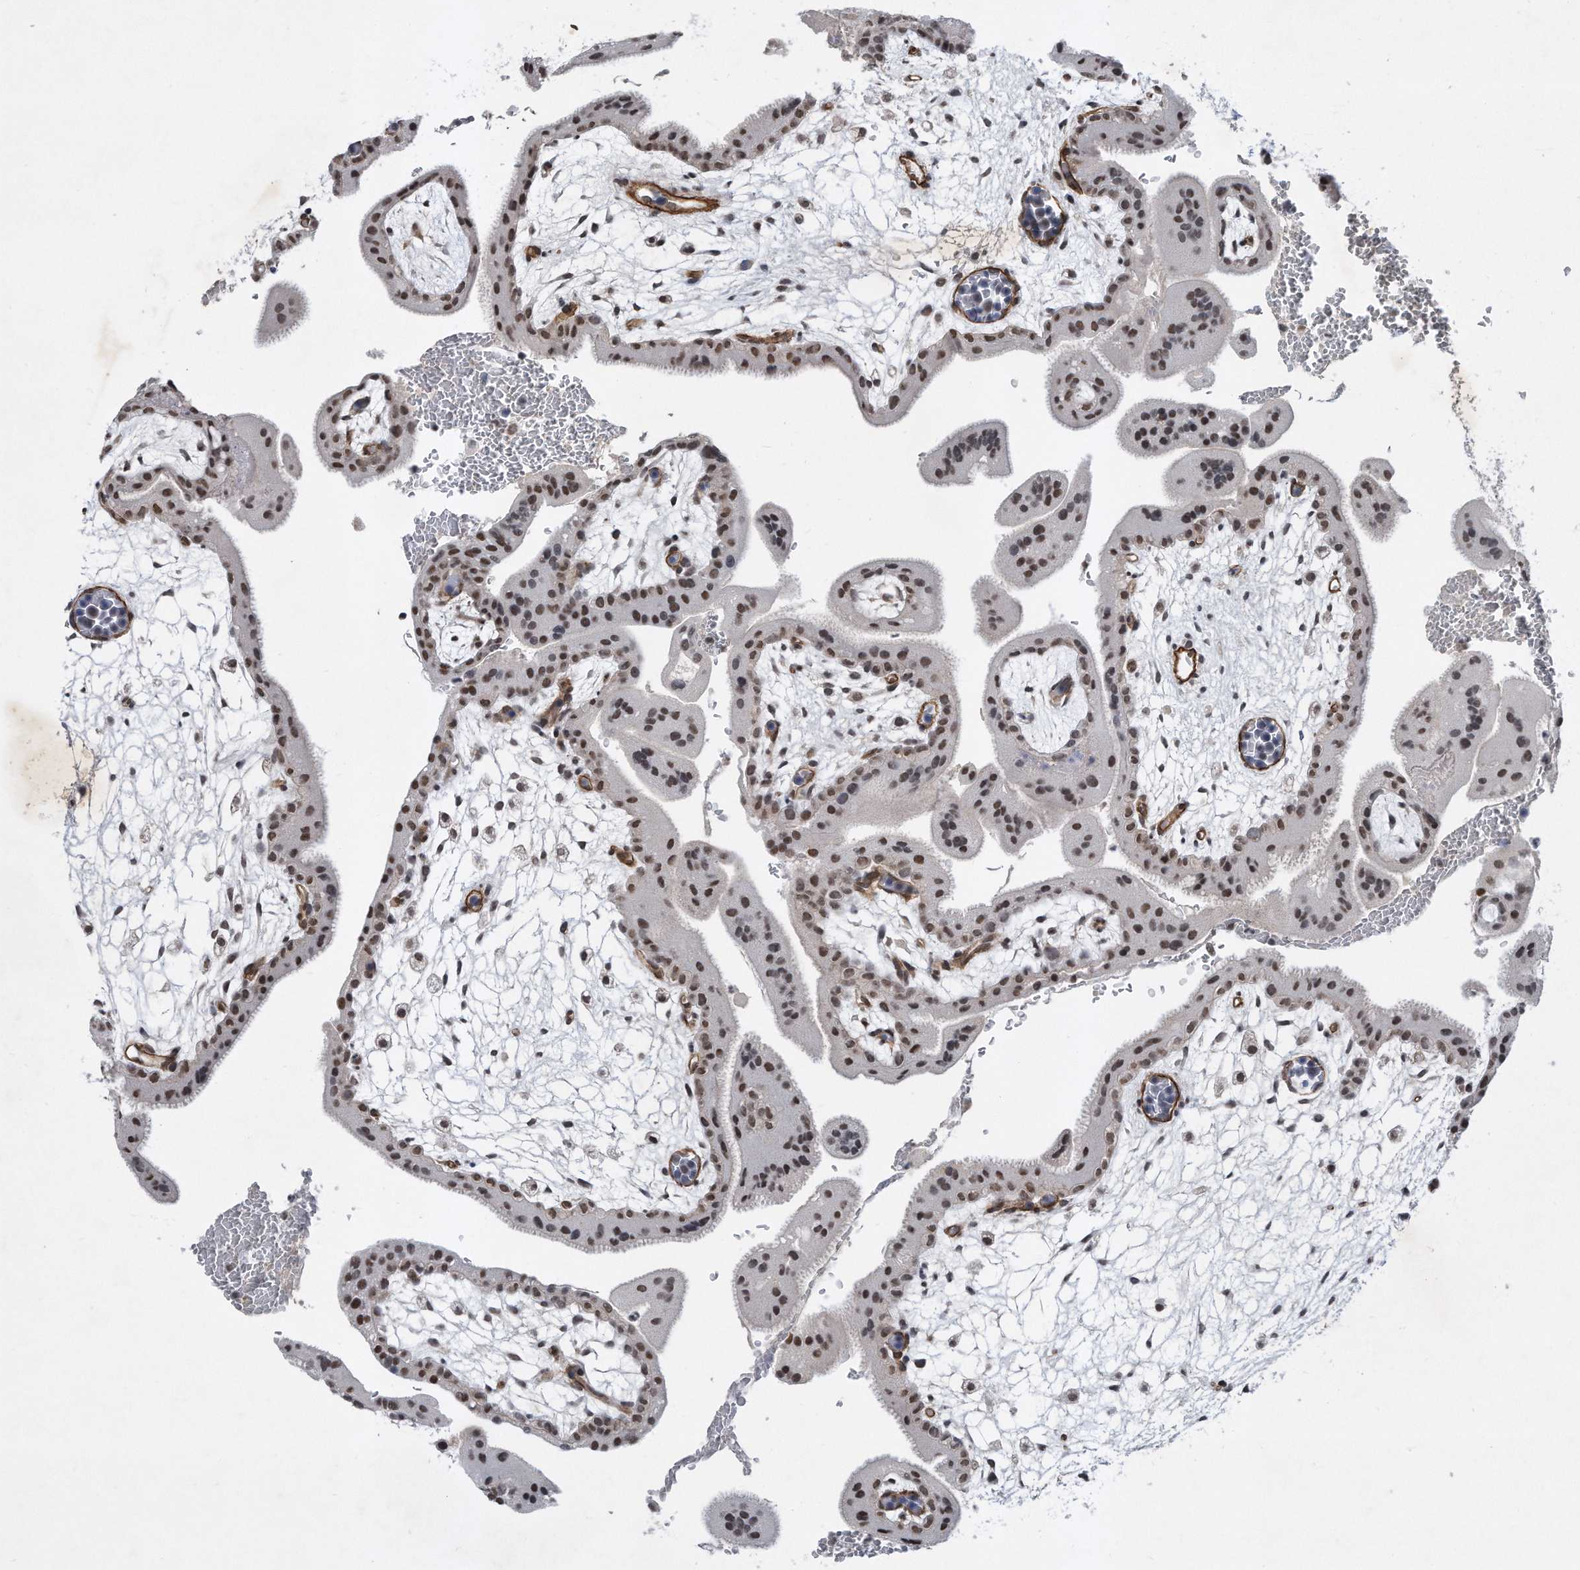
{"staining": {"intensity": "weak", "quantity": ">75%", "location": "nuclear"}, "tissue": "placenta", "cell_type": "Decidual cells", "image_type": "normal", "snomed": [{"axis": "morphology", "description": "Normal tissue, NOS"}, {"axis": "topography", "description": "Placenta"}], "caption": "Immunohistochemistry (IHC) (DAB) staining of normal placenta reveals weak nuclear protein positivity in approximately >75% of decidual cells. (DAB (3,3'-diaminobenzidine) IHC with brightfield microscopy, high magnification).", "gene": "TP53INP1", "patient": {"sex": "female", "age": 35}}